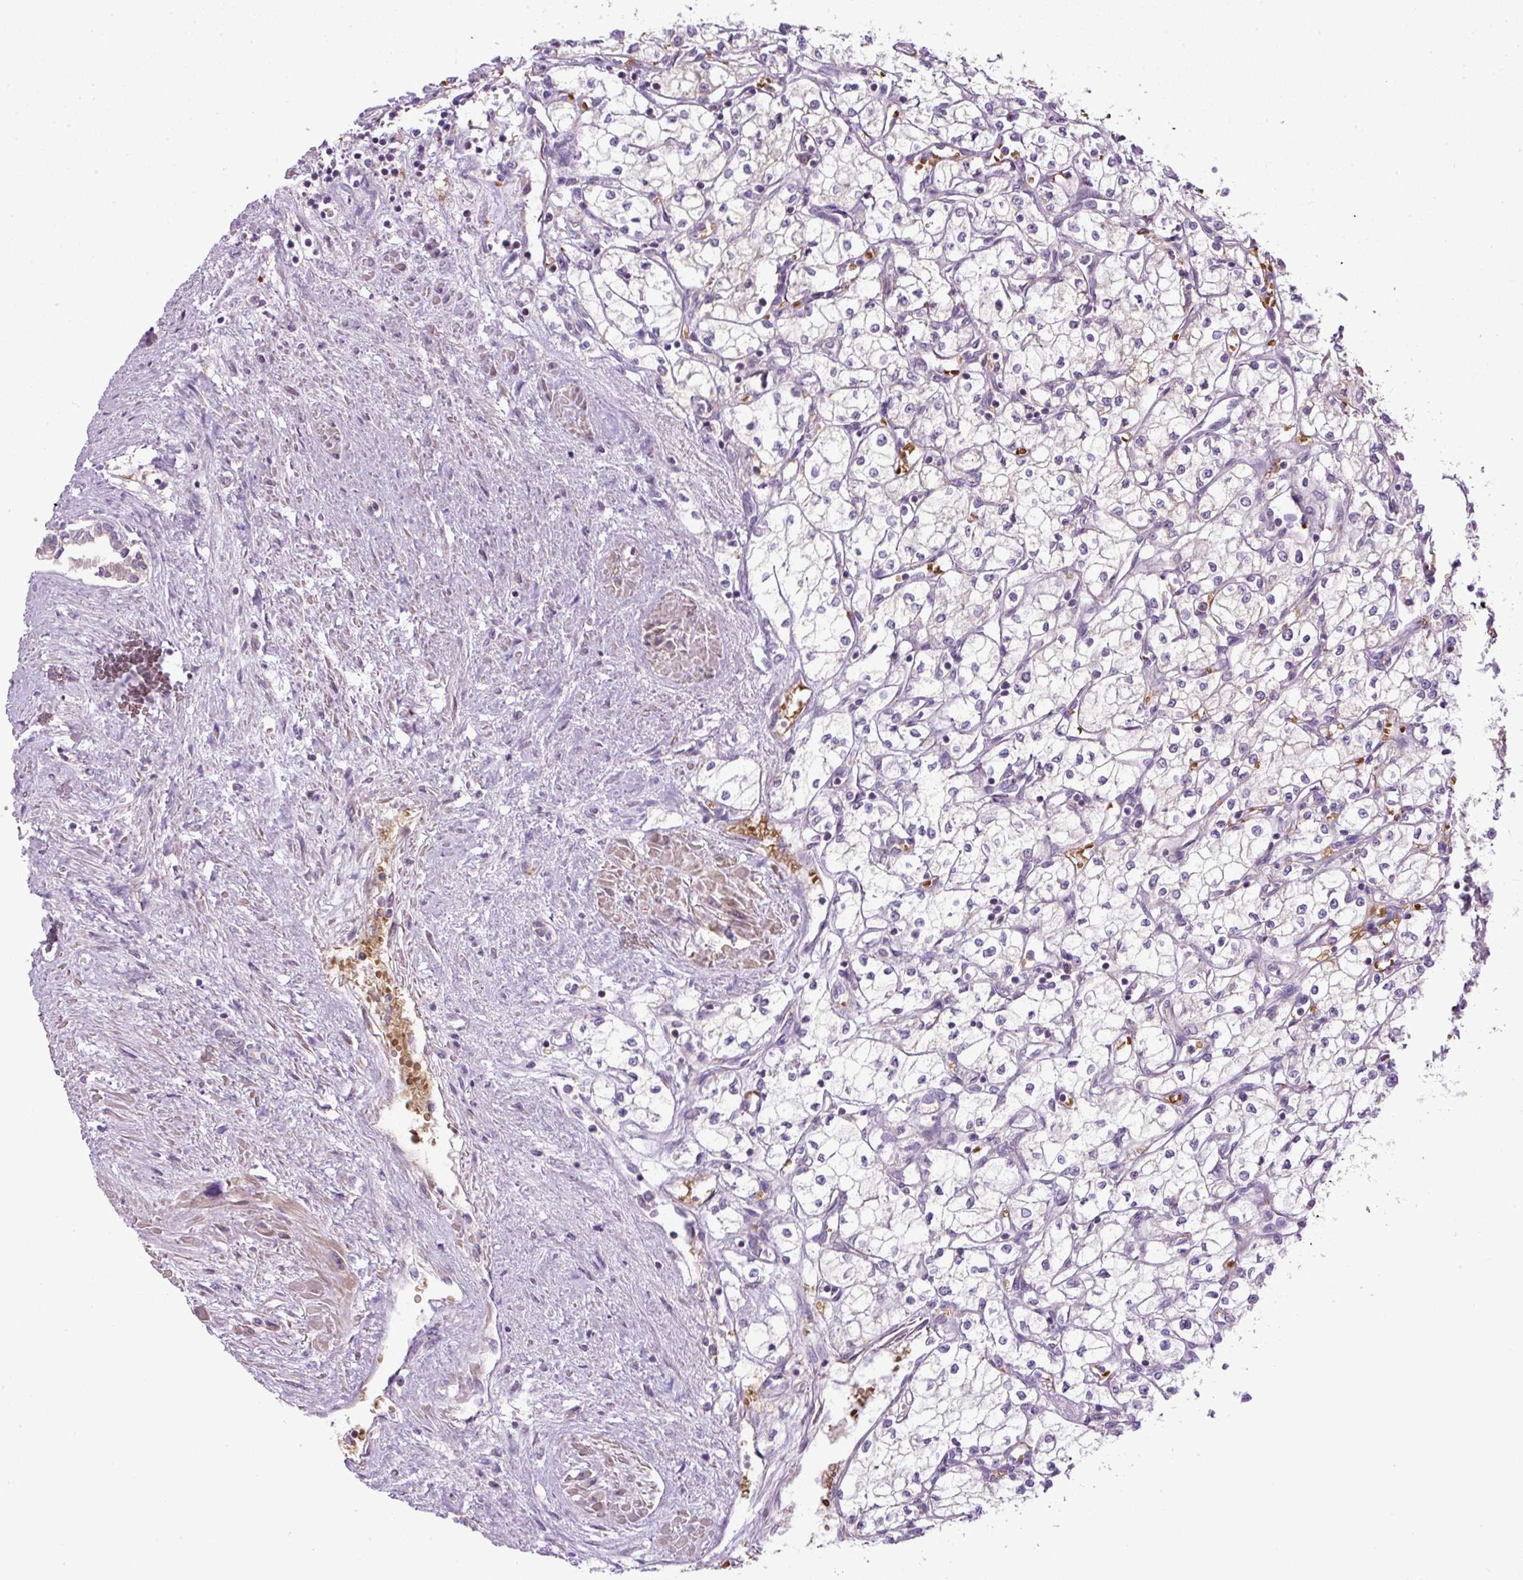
{"staining": {"intensity": "negative", "quantity": "none", "location": "none"}, "tissue": "renal cancer", "cell_type": "Tumor cells", "image_type": "cancer", "snomed": [{"axis": "morphology", "description": "Adenocarcinoma, NOS"}, {"axis": "topography", "description": "Kidney"}], "caption": "This is an immunohistochemistry (IHC) histopathology image of adenocarcinoma (renal). There is no positivity in tumor cells.", "gene": "CXCL13", "patient": {"sex": "male", "age": 59}}